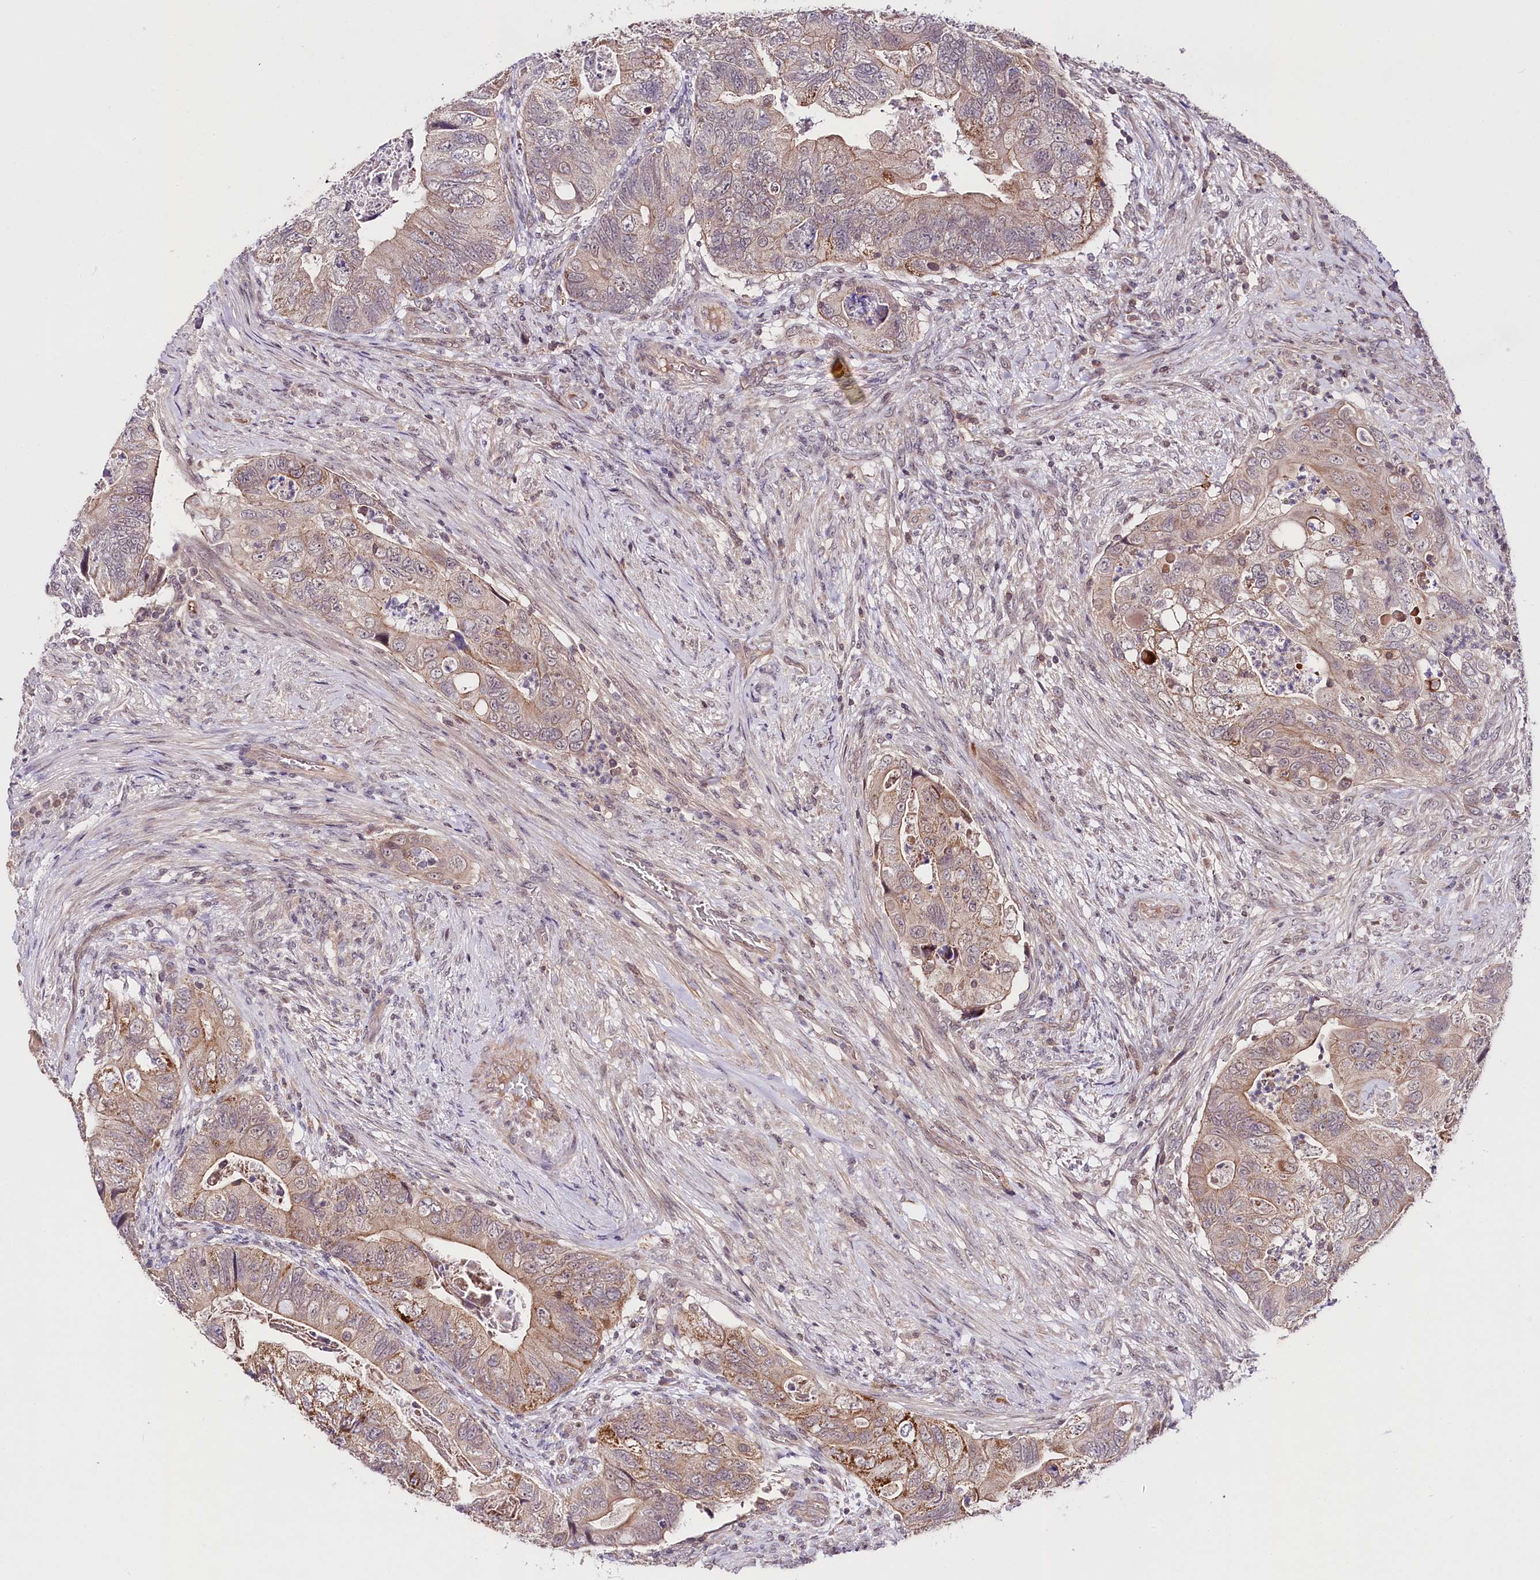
{"staining": {"intensity": "moderate", "quantity": "25%-75%", "location": "cytoplasmic/membranous"}, "tissue": "colorectal cancer", "cell_type": "Tumor cells", "image_type": "cancer", "snomed": [{"axis": "morphology", "description": "Adenocarcinoma, NOS"}, {"axis": "topography", "description": "Rectum"}], "caption": "DAB immunohistochemical staining of human adenocarcinoma (colorectal) exhibits moderate cytoplasmic/membranous protein positivity in about 25%-75% of tumor cells. Nuclei are stained in blue.", "gene": "TAFAZZIN", "patient": {"sex": "male", "age": 63}}